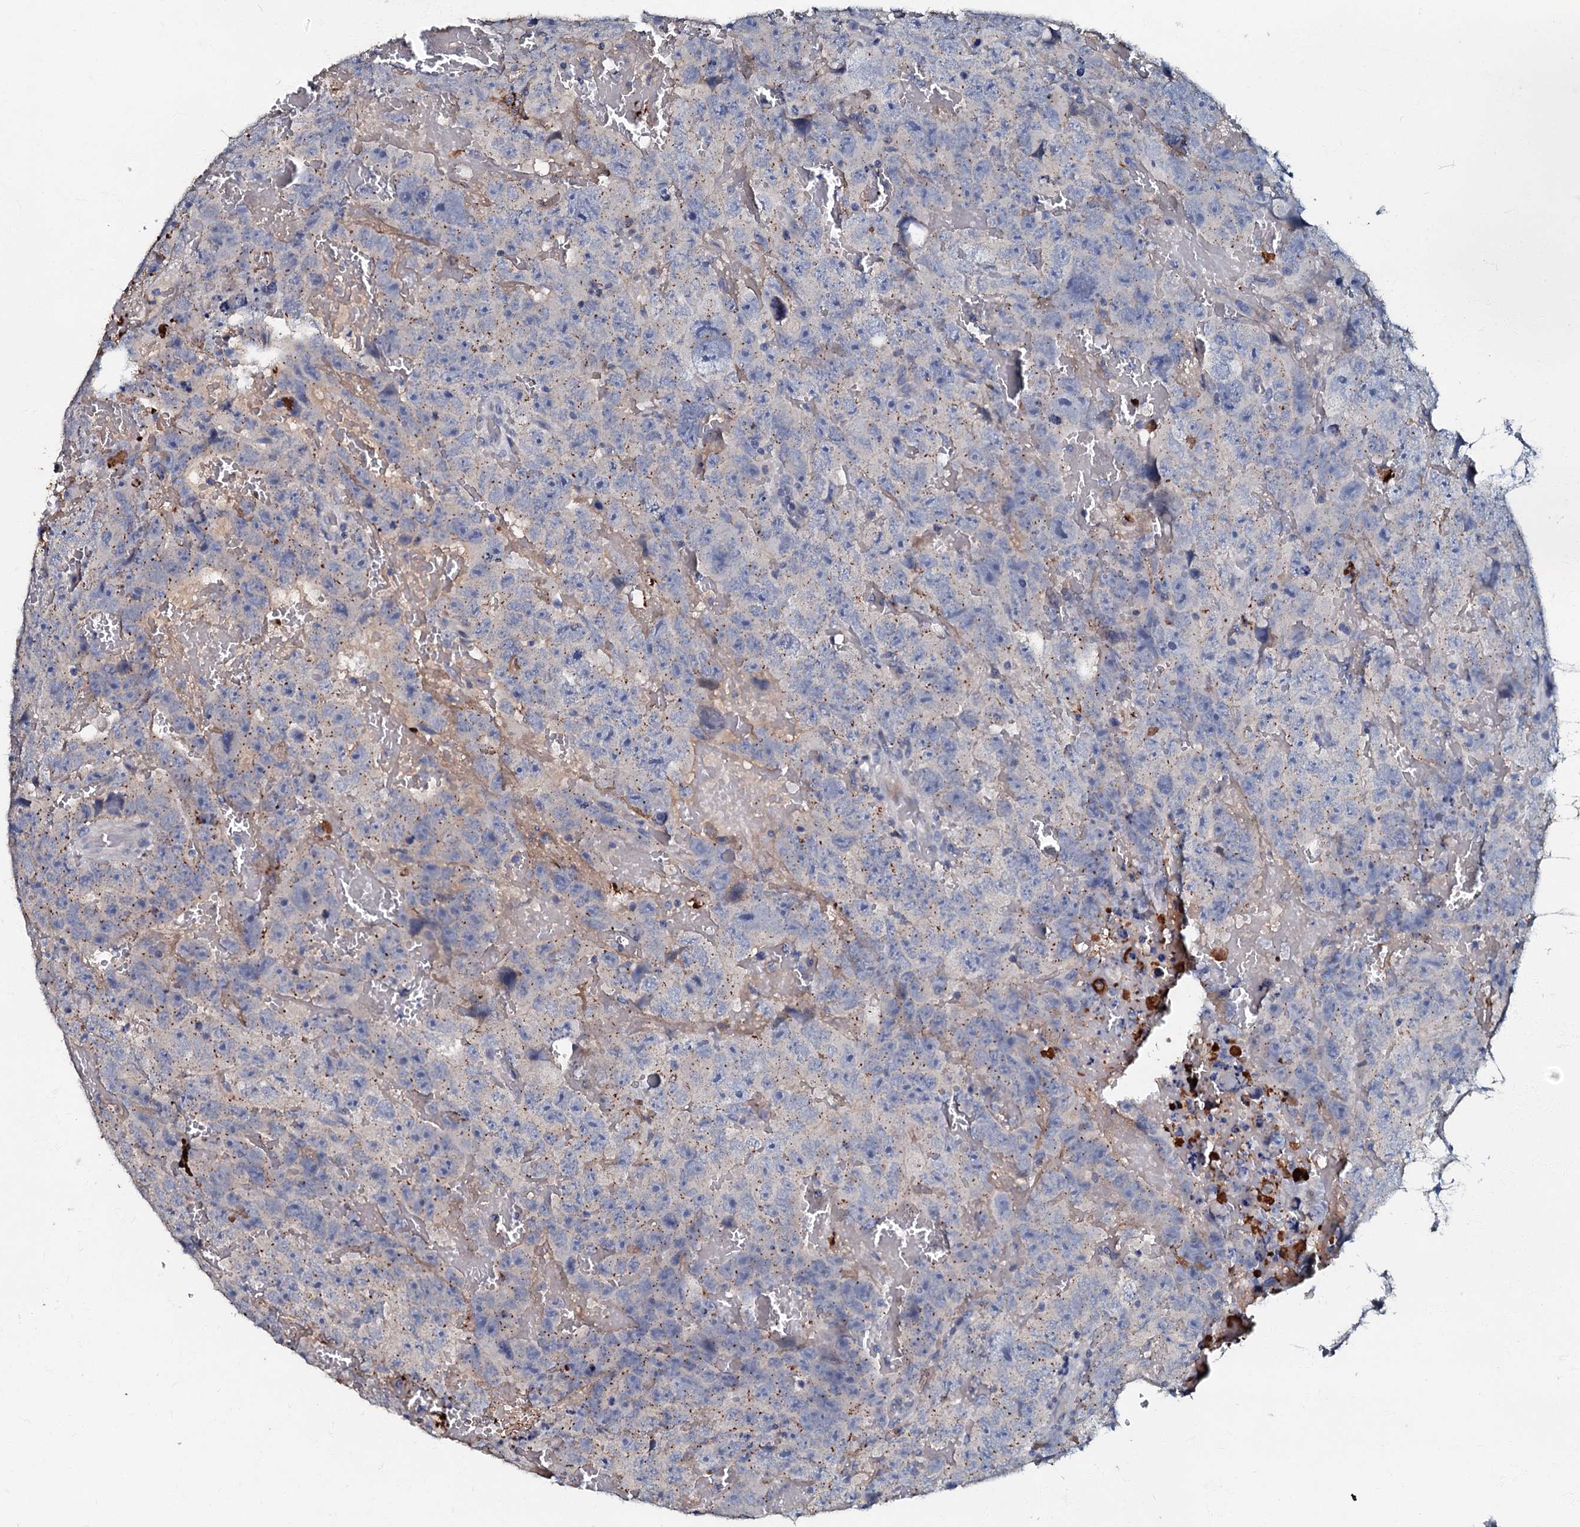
{"staining": {"intensity": "weak", "quantity": "<25%", "location": "cytoplasmic/membranous"}, "tissue": "testis cancer", "cell_type": "Tumor cells", "image_type": "cancer", "snomed": [{"axis": "morphology", "description": "Carcinoma, Embryonal, NOS"}, {"axis": "topography", "description": "Testis"}], "caption": "Human embryonal carcinoma (testis) stained for a protein using IHC reveals no positivity in tumor cells.", "gene": "MANSC4", "patient": {"sex": "male", "age": 45}}